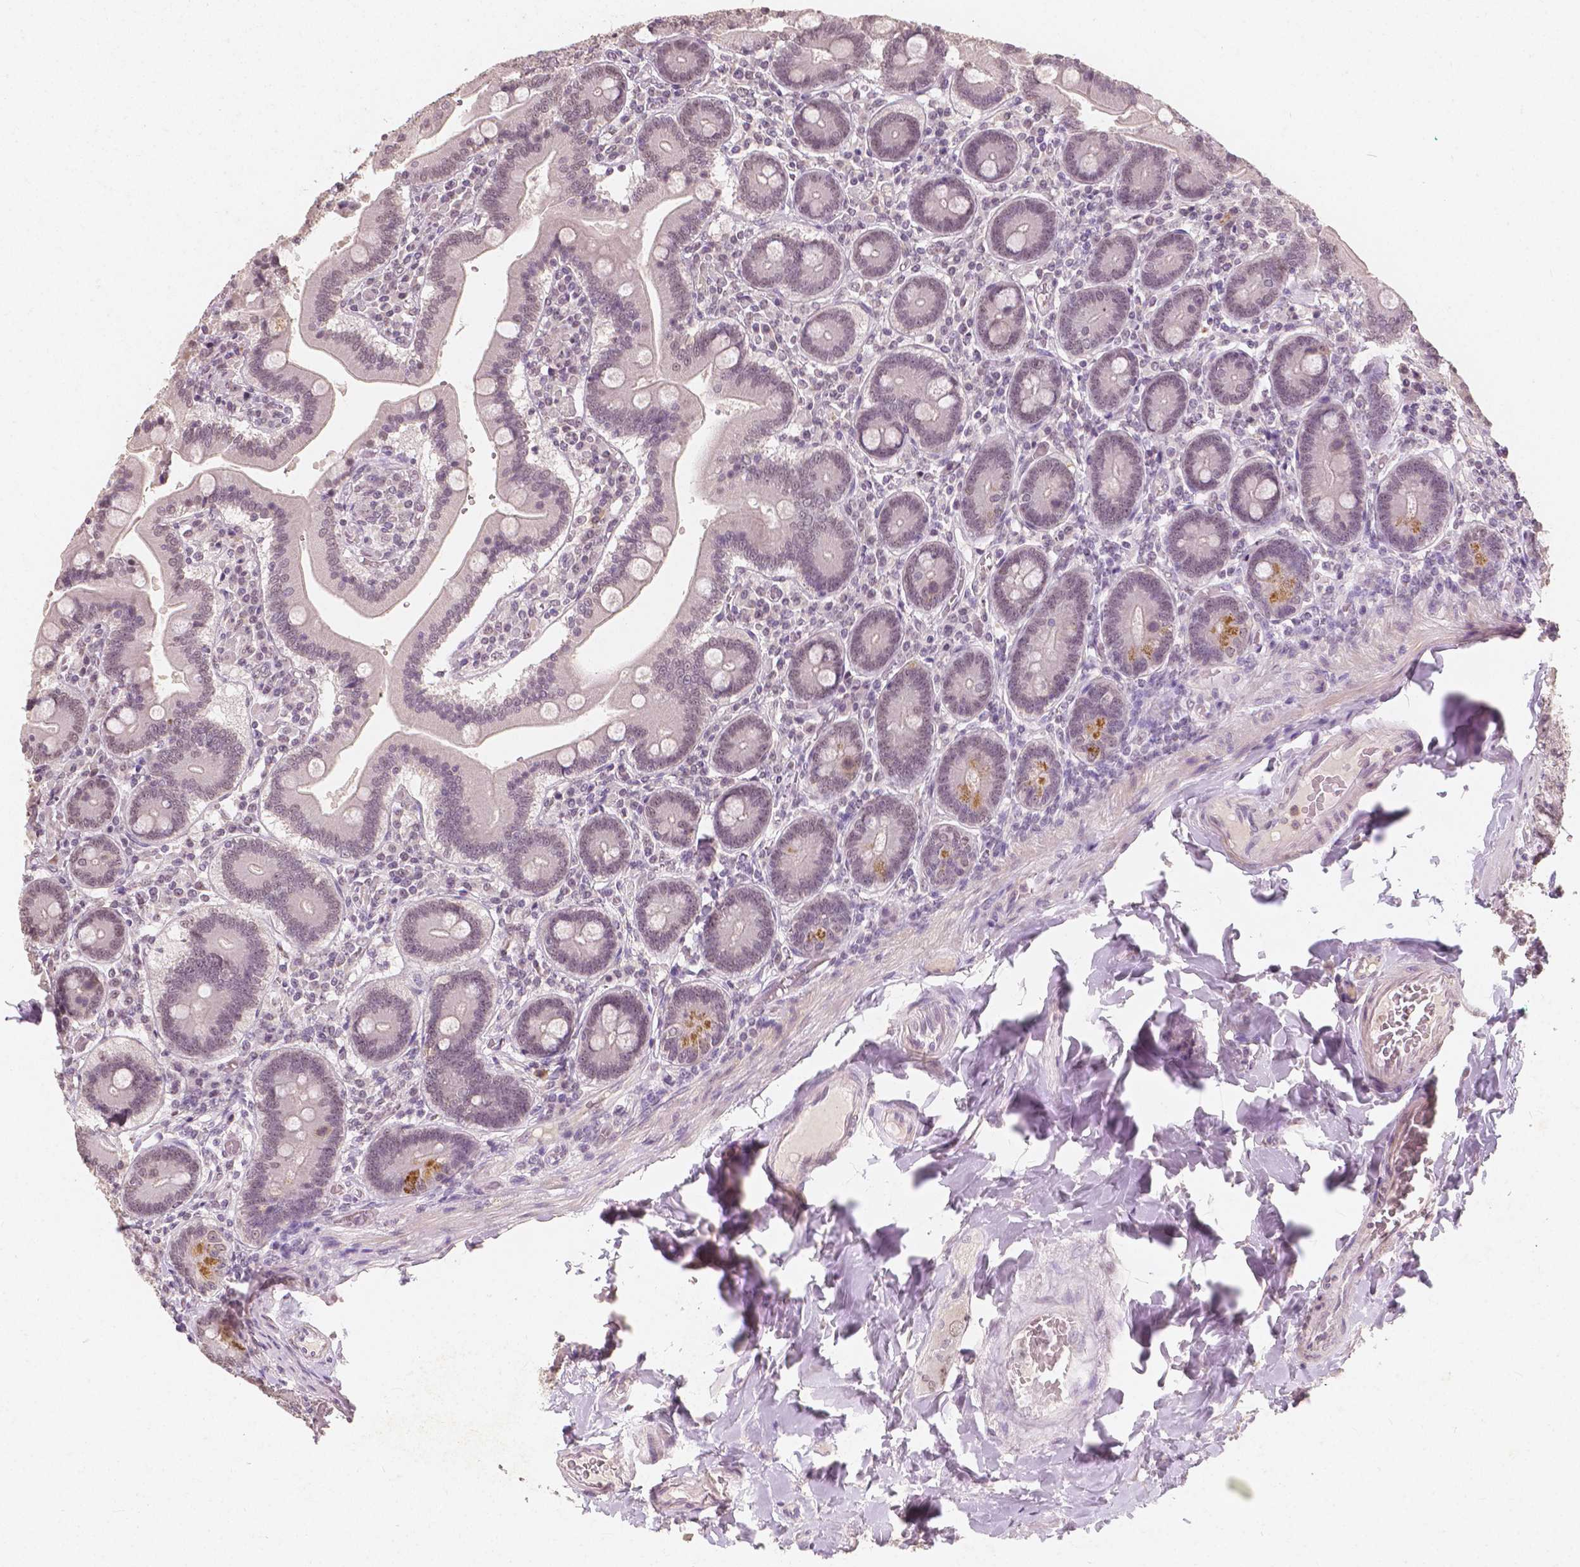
{"staining": {"intensity": "moderate", "quantity": "<25%", "location": "cytoplasmic/membranous"}, "tissue": "duodenum", "cell_type": "Glandular cells", "image_type": "normal", "snomed": [{"axis": "morphology", "description": "Normal tissue, NOS"}, {"axis": "topography", "description": "Duodenum"}], "caption": "Immunohistochemistry (IHC) of benign duodenum reveals low levels of moderate cytoplasmic/membranous expression in about <25% of glandular cells. The staining was performed using DAB, with brown indicating positive protein expression. Nuclei are stained blue with hematoxylin.", "gene": "NOLC1", "patient": {"sex": "female", "age": 62}}